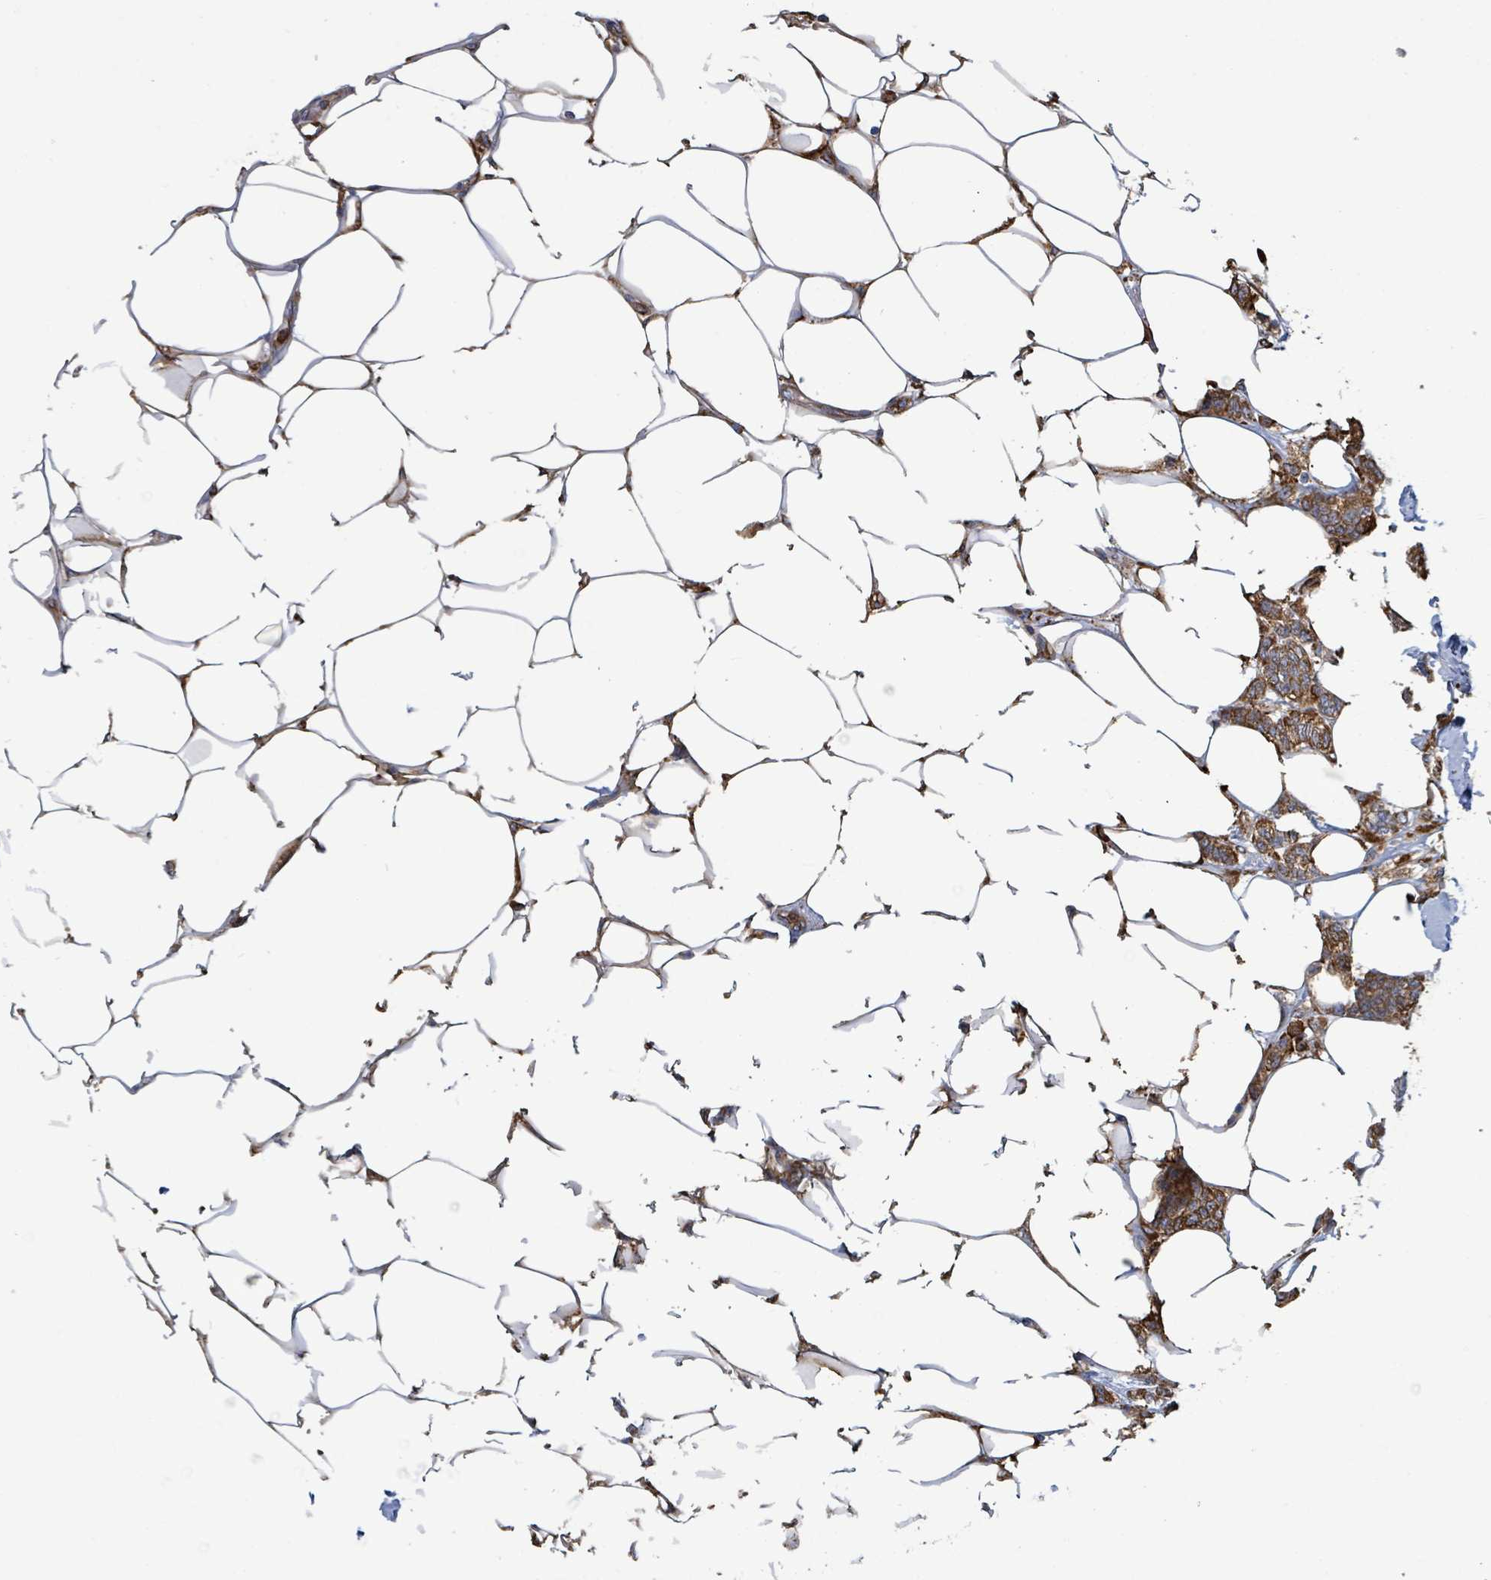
{"staining": {"intensity": "strong", "quantity": ">75%", "location": "cytoplasmic/membranous"}, "tissue": "breast cancer", "cell_type": "Tumor cells", "image_type": "cancer", "snomed": [{"axis": "morphology", "description": "Duct carcinoma"}, {"axis": "topography", "description": "Breast"}], "caption": "Approximately >75% of tumor cells in human intraductal carcinoma (breast) exhibit strong cytoplasmic/membranous protein staining as visualized by brown immunohistochemical staining.", "gene": "RFPL4A", "patient": {"sex": "female", "age": 72}}